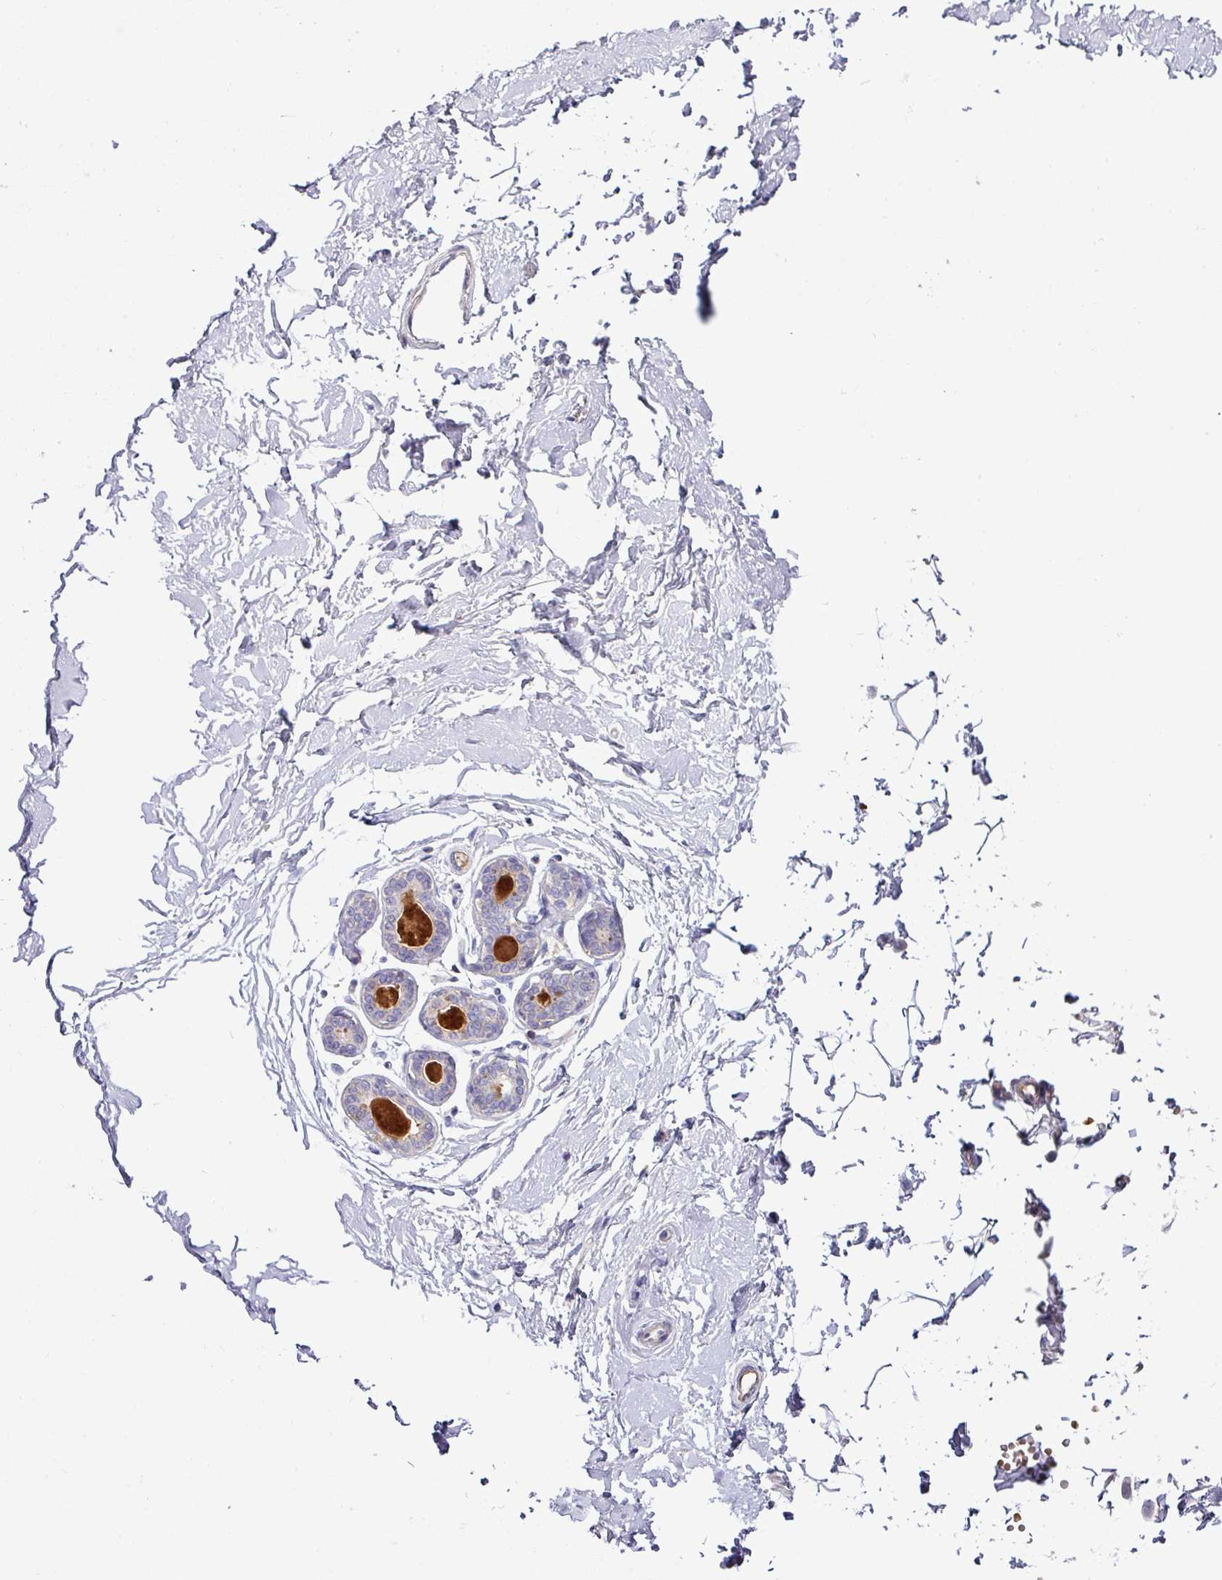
{"staining": {"intensity": "negative", "quantity": "none", "location": "none"}, "tissue": "breast", "cell_type": "Adipocytes", "image_type": "normal", "snomed": [{"axis": "morphology", "description": "Normal tissue, NOS"}, {"axis": "topography", "description": "Breast"}], "caption": "A high-resolution micrograph shows immunohistochemistry staining of benign breast, which shows no significant expression in adipocytes.", "gene": "SLAMF6", "patient": {"sex": "female", "age": 23}}